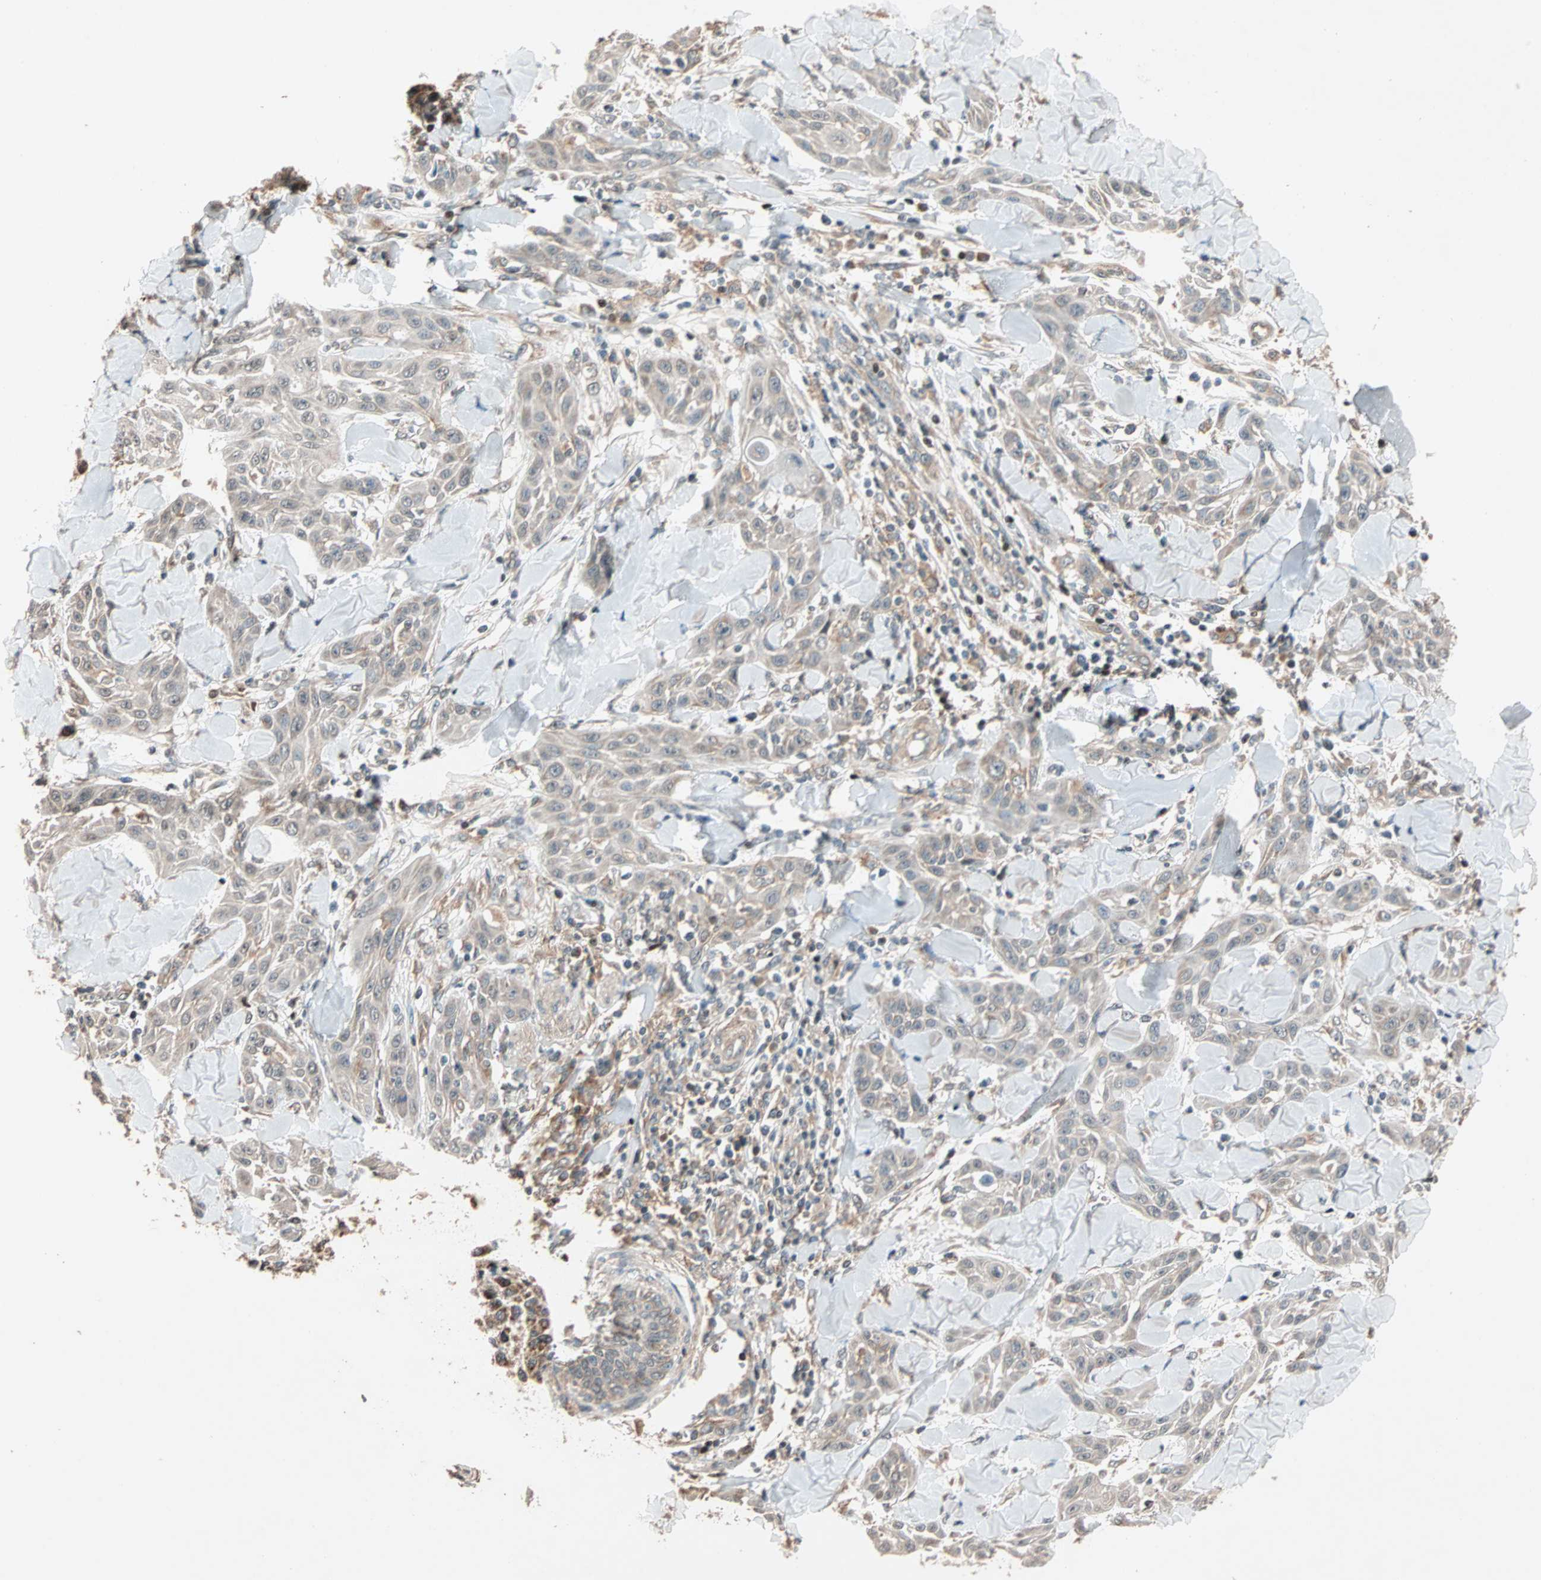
{"staining": {"intensity": "weak", "quantity": ">75%", "location": "cytoplasmic/membranous"}, "tissue": "skin cancer", "cell_type": "Tumor cells", "image_type": "cancer", "snomed": [{"axis": "morphology", "description": "Squamous cell carcinoma, NOS"}, {"axis": "topography", "description": "Skin"}], "caption": "Protein analysis of skin cancer (squamous cell carcinoma) tissue demonstrates weak cytoplasmic/membranous positivity in about >75% of tumor cells.", "gene": "HECW1", "patient": {"sex": "male", "age": 24}}